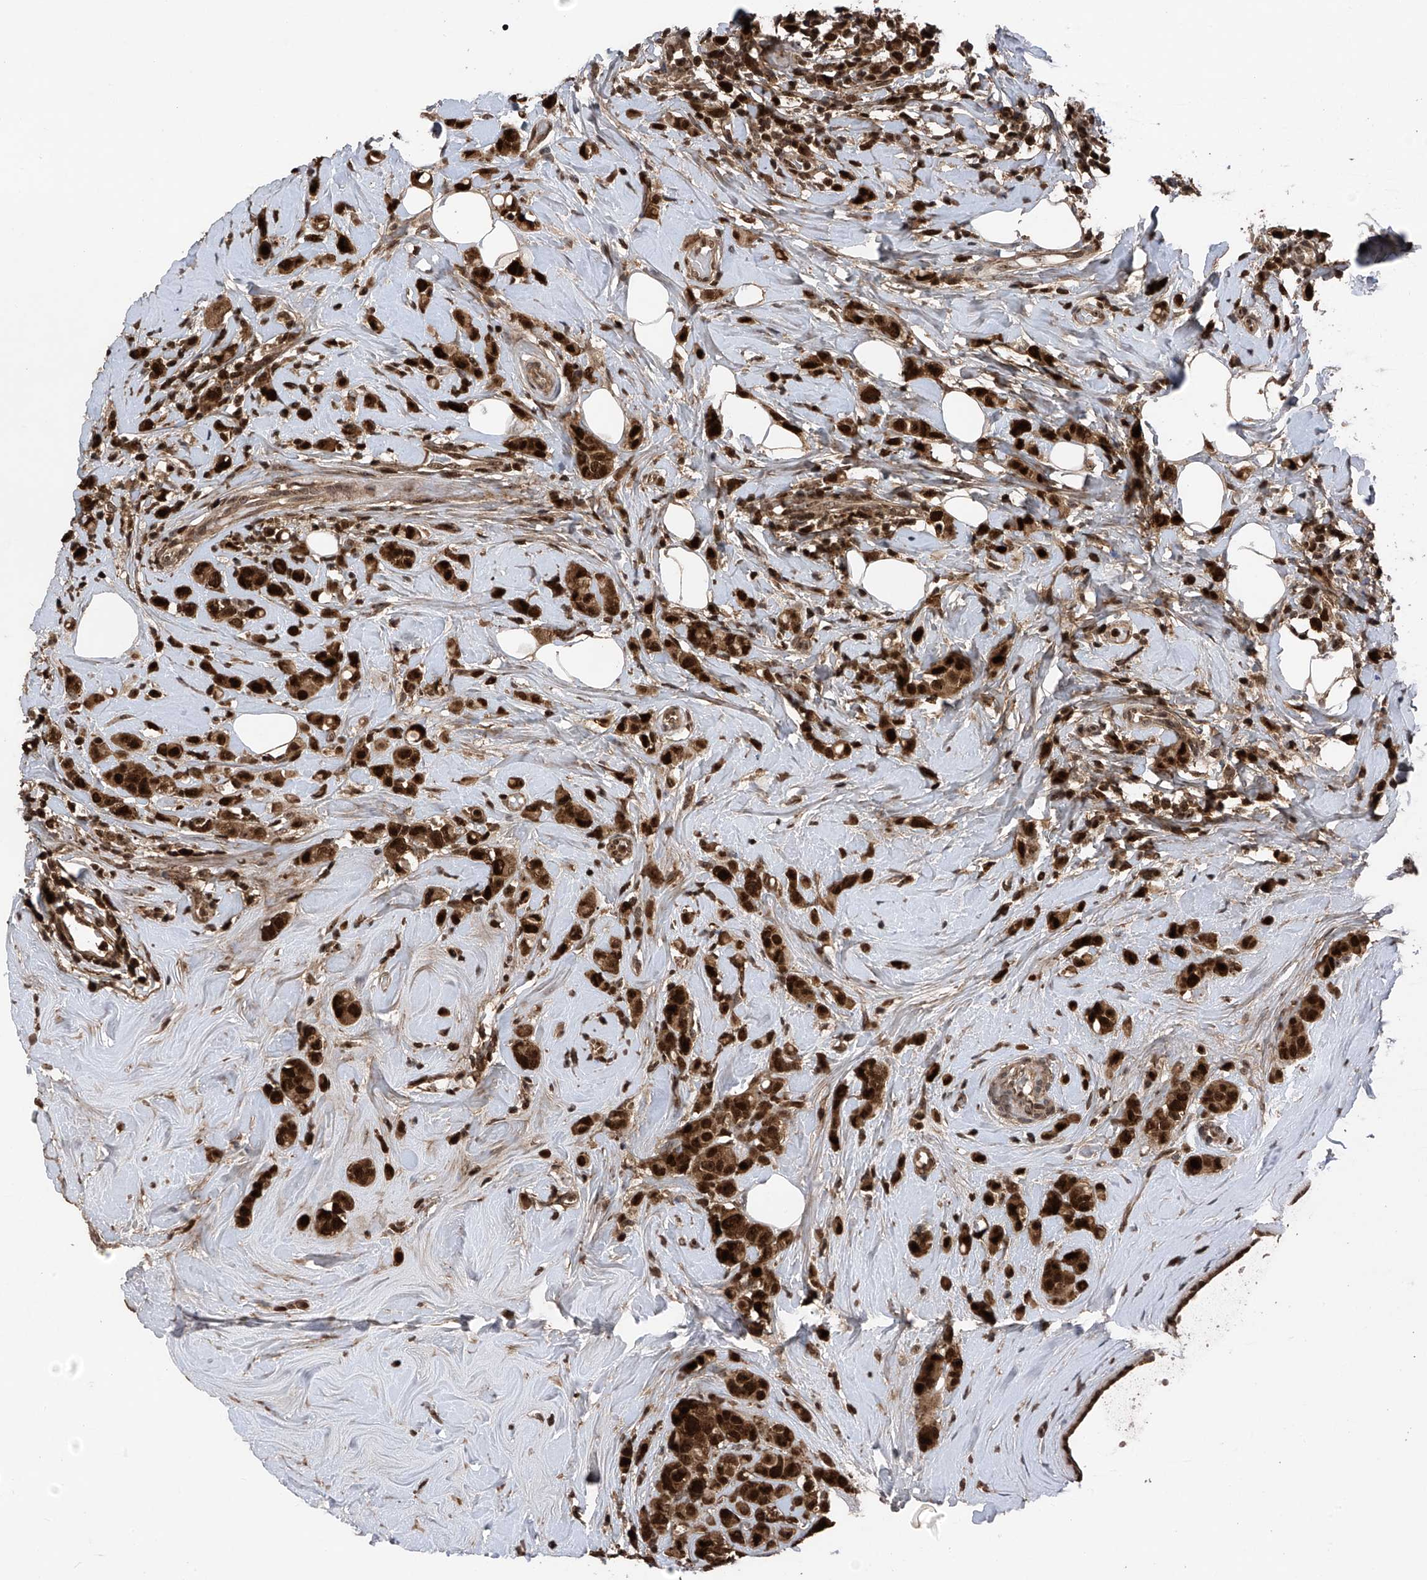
{"staining": {"intensity": "strong", "quantity": ">75%", "location": "cytoplasmic/membranous,nuclear"}, "tissue": "breast cancer", "cell_type": "Tumor cells", "image_type": "cancer", "snomed": [{"axis": "morphology", "description": "Lobular carcinoma"}, {"axis": "topography", "description": "Breast"}], "caption": "A brown stain labels strong cytoplasmic/membranous and nuclear staining of a protein in human lobular carcinoma (breast) tumor cells.", "gene": "DNAJC9", "patient": {"sex": "female", "age": 47}}